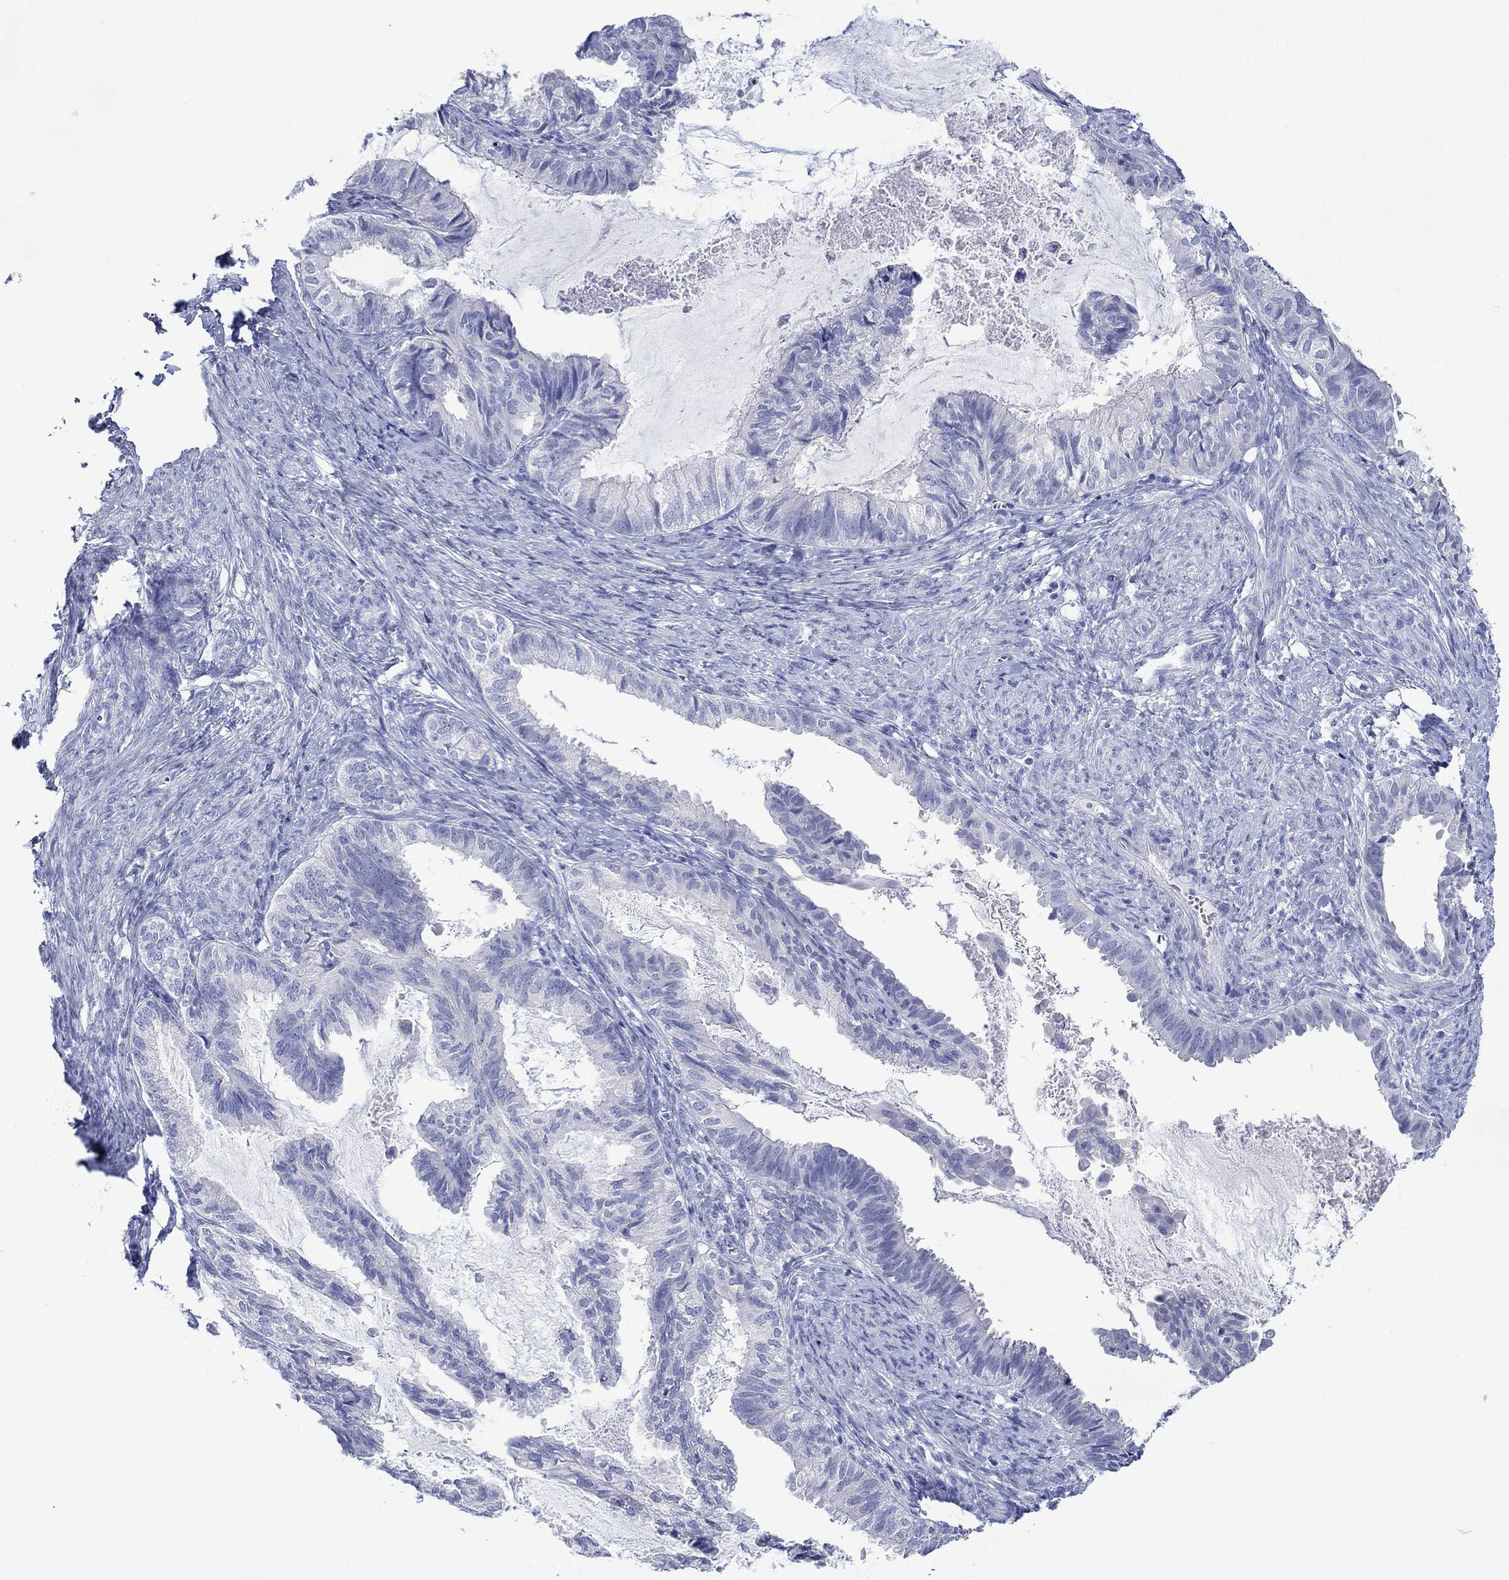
{"staining": {"intensity": "negative", "quantity": "none", "location": "none"}, "tissue": "endometrial cancer", "cell_type": "Tumor cells", "image_type": "cancer", "snomed": [{"axis": "morphology", "description": "Adenocarcinoma, NOS"}, {"axis": "topography", "description": "Endometrium"}], "caption": "Endometrial cancer (adenocarcinoma) was stained to show a protein in brown. There is no significant expression in tumor cells.", "gene": "MLANA", "patient": {"sex": "female", "age": 86}}